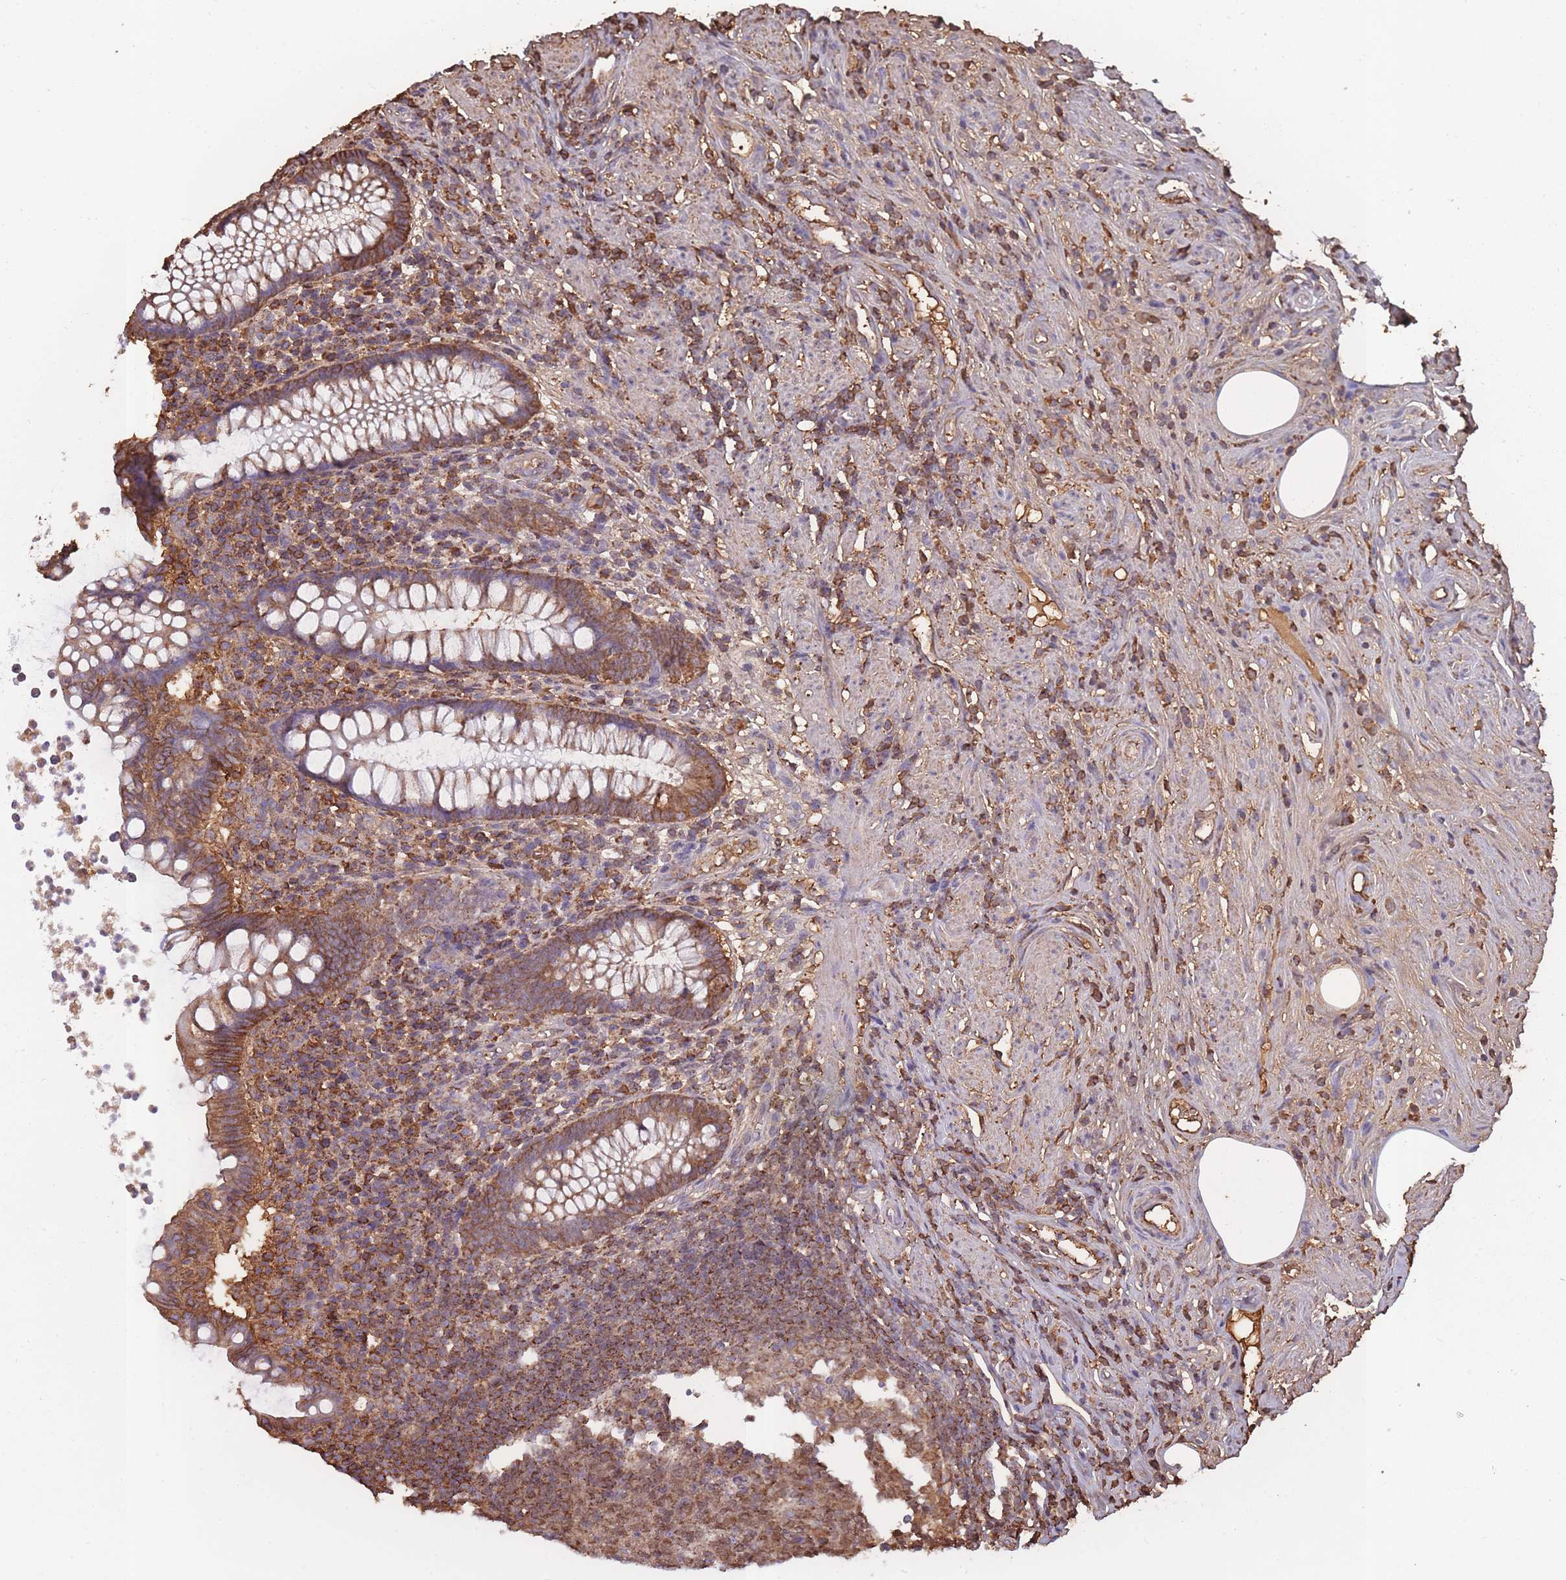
{"staining": {"intensity": "moderate", "quantity": ">75%", "location": "cytoplasmic/membranous"}, "tissue": "appendix", "cell_type": "Glandular cells", "image_type": "normal", "snomed": [{"axis": "morphology", "description": "Normal tissue, NOS"}, {"axis": "topography", "description": "Appendix"}], "caption": "The image reveals a brown stain indicating the presence of a protein in the cytoplasmic/membranous of glandular cells in appendix.", "gene": "KAT2A", "patient": {"sex": "female", "age": 56}}